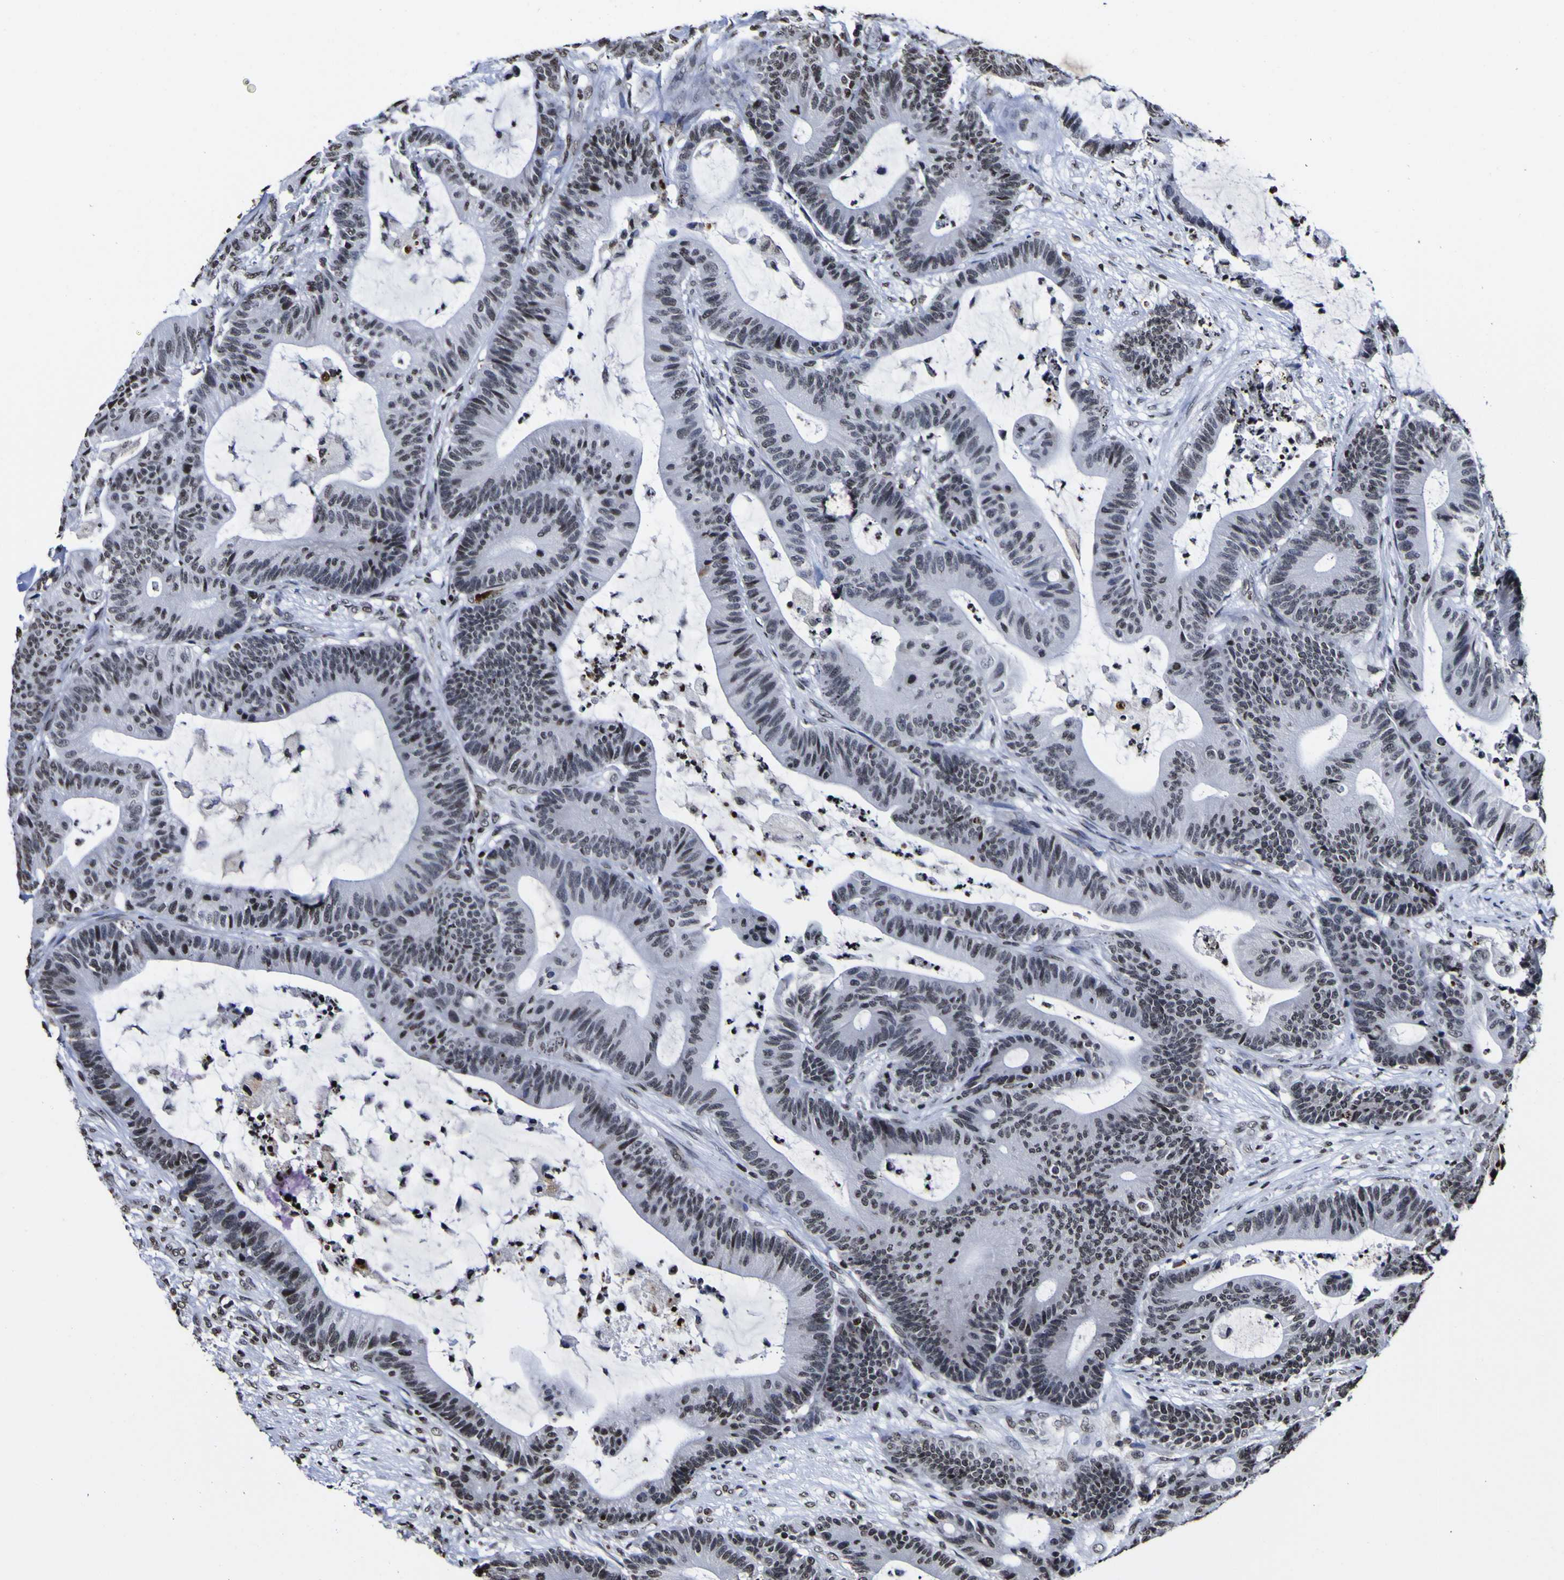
{"staining": {"intensity": "moderate", "quantity": "<25%", "location": "nuclear"}, "tissue": "colorectal cancer", "cell_type": "Tumor cells", "image_type": "cancer", "snomed": [{"axis": "morphology", "description": "Adenocarcinoma, NOS"}, {"axis": "topography", "description": "Colon"}], "caption": "Human adenocarcinoma (colorectal) stained for a protein (brown) demonstrates moderate nuclear positive positivity in approximately <25% of tumor cells.", "gene": "PIAS1", "patient": {"sex": "female", "age": 84}}